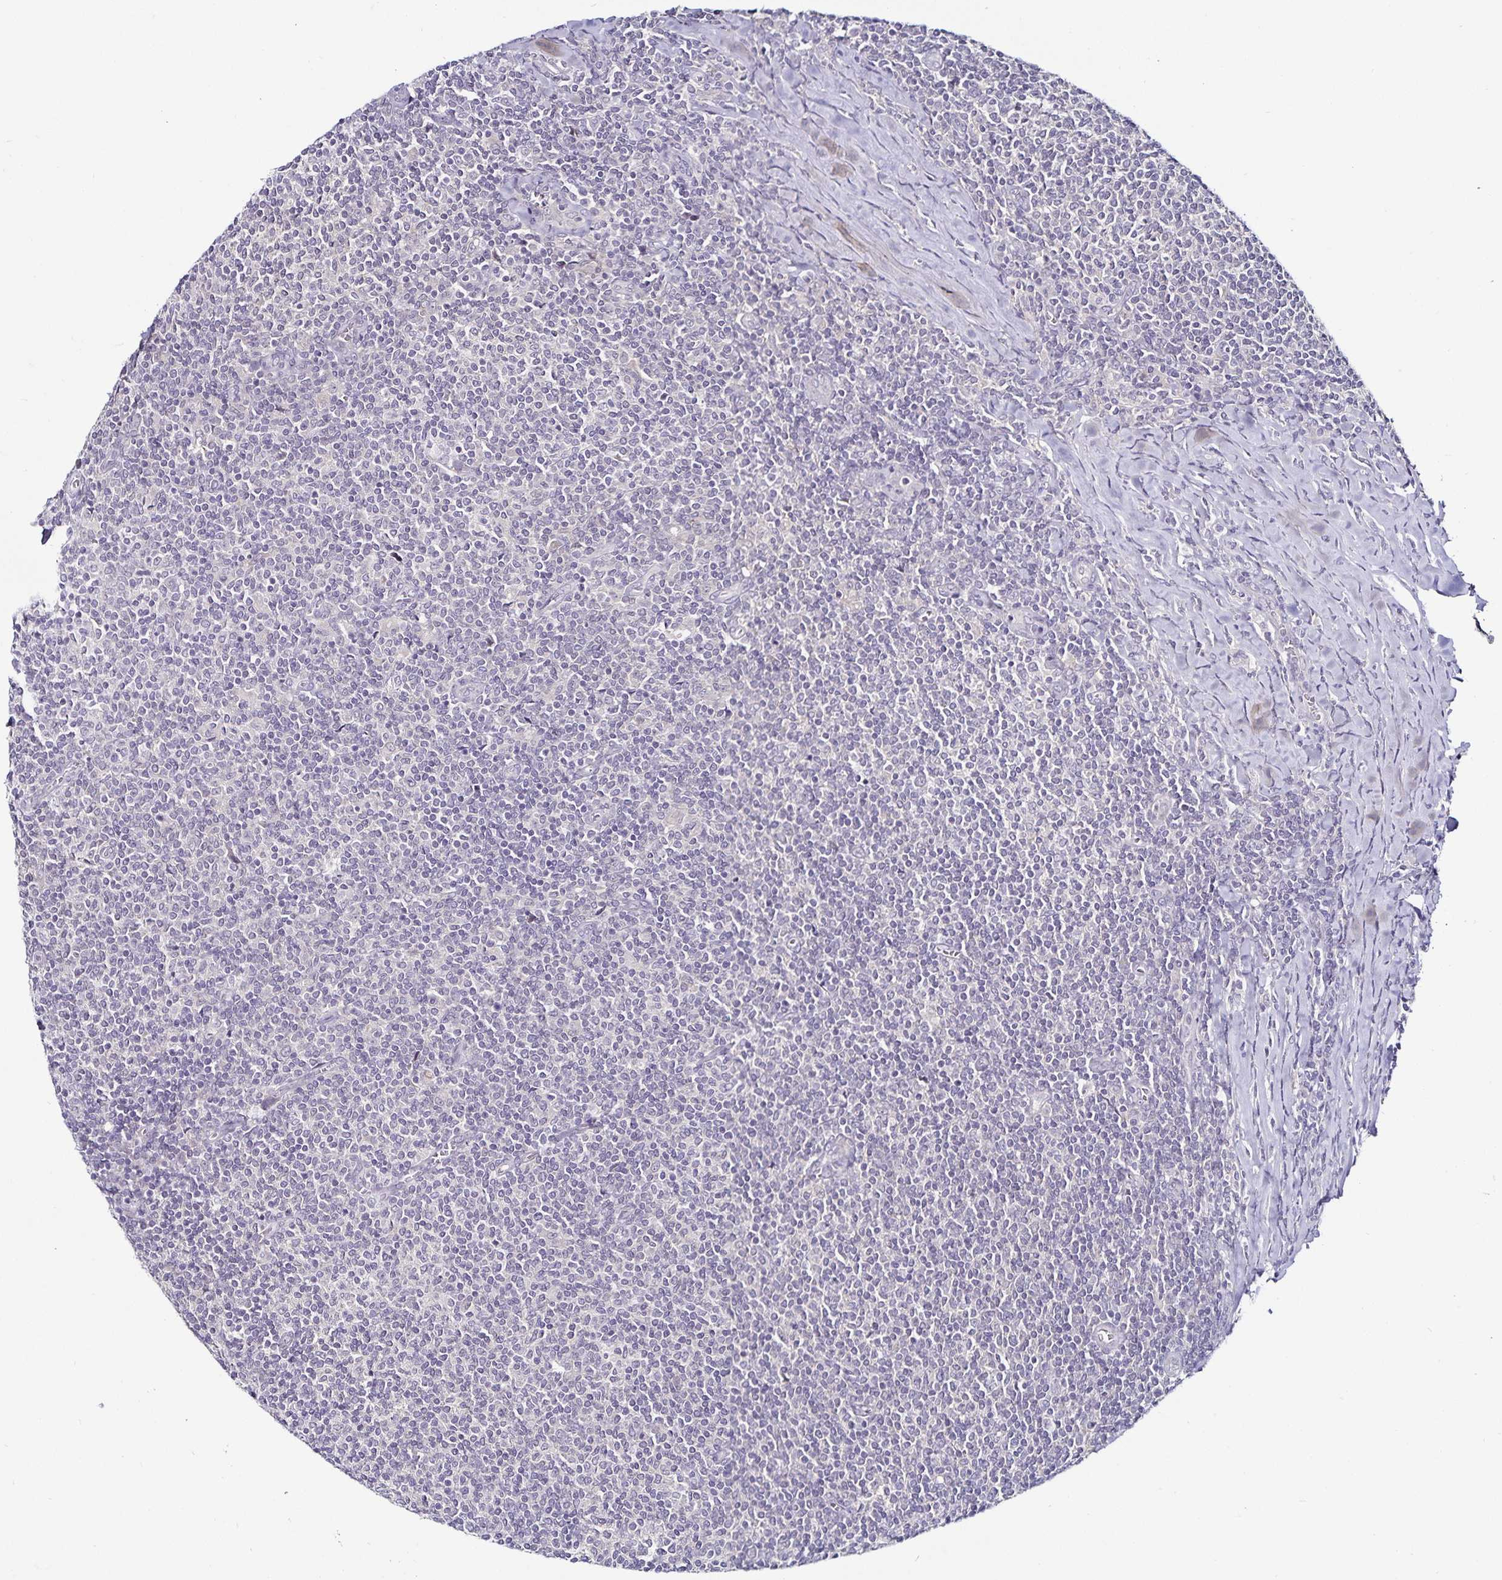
{"staining": {"intensity": "negative", "quantity": "none", "location": "none"}, "tissue": "lymphoma", "cell_type": "Tumor cells", "image_type": "cancer", "snomed": [{"axis": "morphology", "description": "Malignant lymphoma, non-Hodgkin's type, Low grade"}, {"axis": "topography", "description": "Lymph node"}], "caption": "An IHC image of lymphoma is shown. There is no staining in tumor cells of lymphoma. (Stains: DAB (3,3'-diaminobenzidine) immunohistochemistry with hematoxylin counter stain, Microscopy: brightfield microscopy at high magnification).", "gene": "ACSL5", "patient": {"sex": "male", "age": 52}}